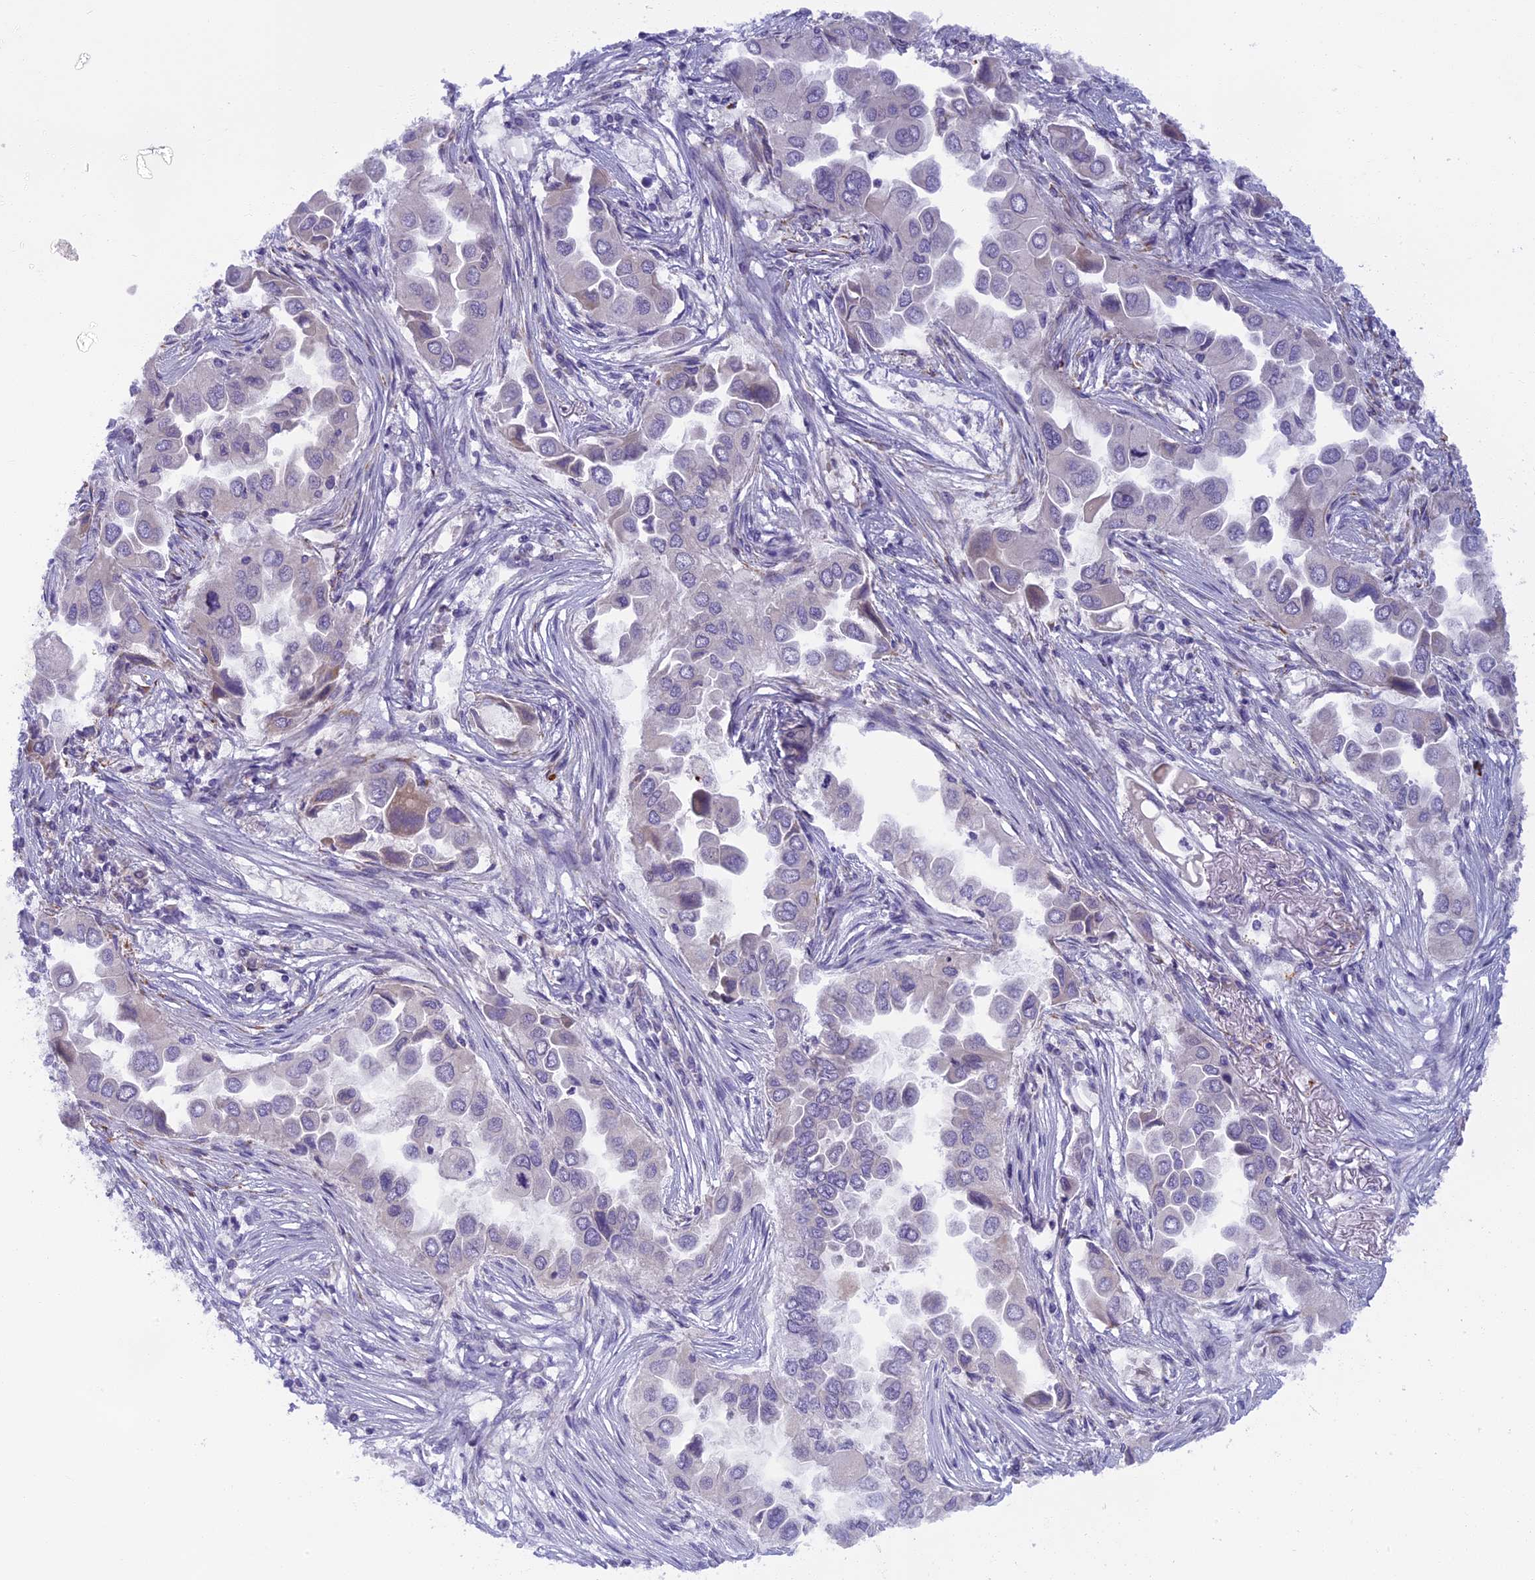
{"staining": {"intensity": "negative", "quantity": "none", "location": "none"}, "tissue": "lung cancer", "cell_type": "Tumor cells", "image_type": "cancer", "snomed": [{"axis": "morphology", "description": "Adenocarcinoma, NOS"}, {"axis": "topography", "description": "Lung"}], "caption": "IHC of human lung cancer (adenocarcinoma) demonstrates no expression in tumor cells.", "gene": "SEMA7A", "patient": {"sex": "female", "age": 76}}